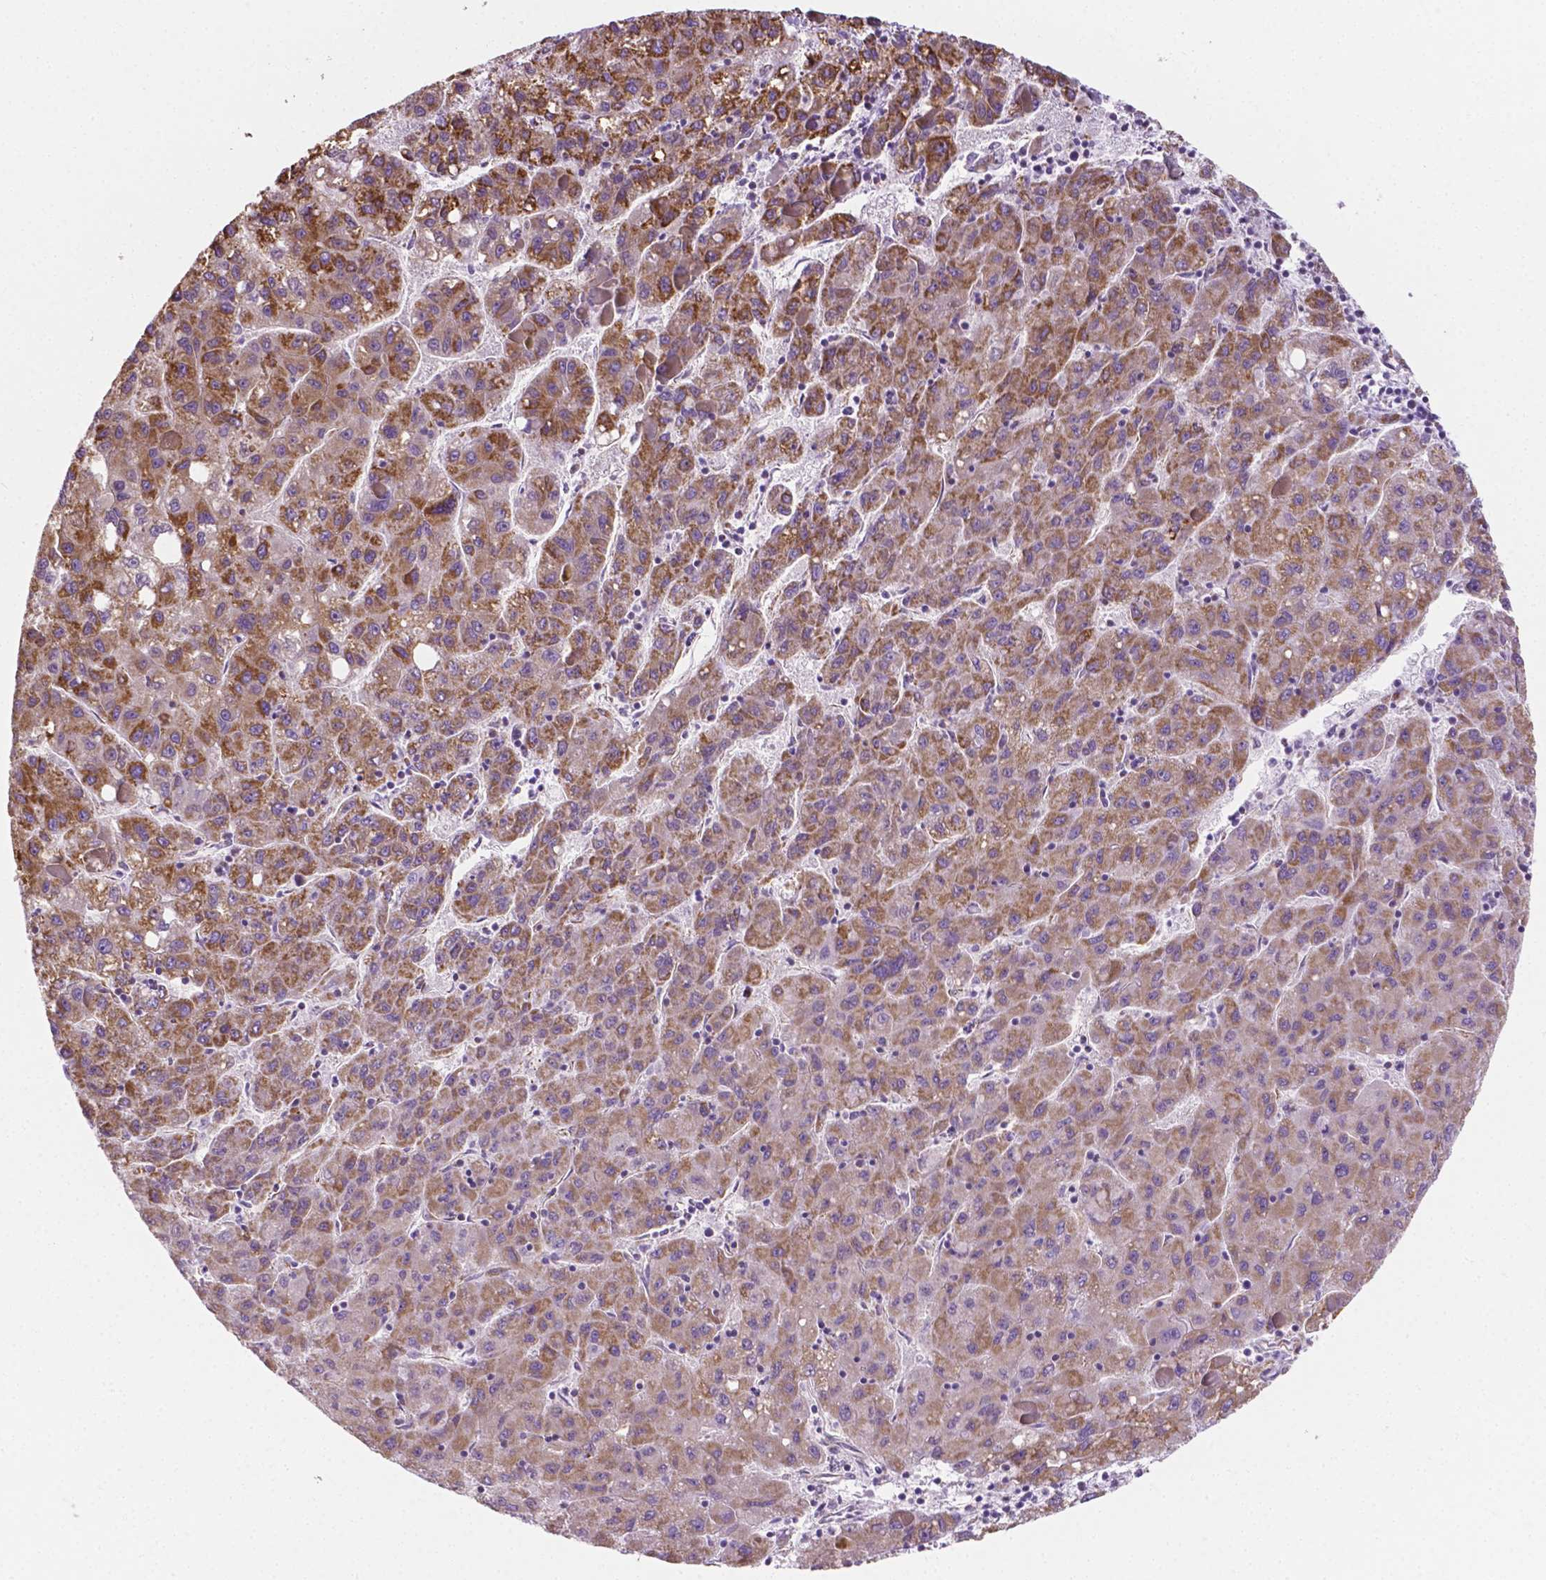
{"staining": {"intensity": "strong", "quantity": ">75%", "location": "cytoplasmic/membranous"}, "tissue": "liver cancer", "cell_type": "Tumor cells", "image_type": "cancer", "snomed": [{"axis": "morphology", "description": "Carcinoma, Hepatocellular, NOS"}, {"axis": "topography", "description": "Liver"}], "caption": "Hepatocellular carcinoma (liver) tissue demonstrates strong cytoplasmic/membranous positivity in approximately >75% of tumor cells The protein of interest is shown in brown color, while the nuclei are stained blue.", "gene": "RMDN3", "patient": {"sex": "female", "age": 82}}